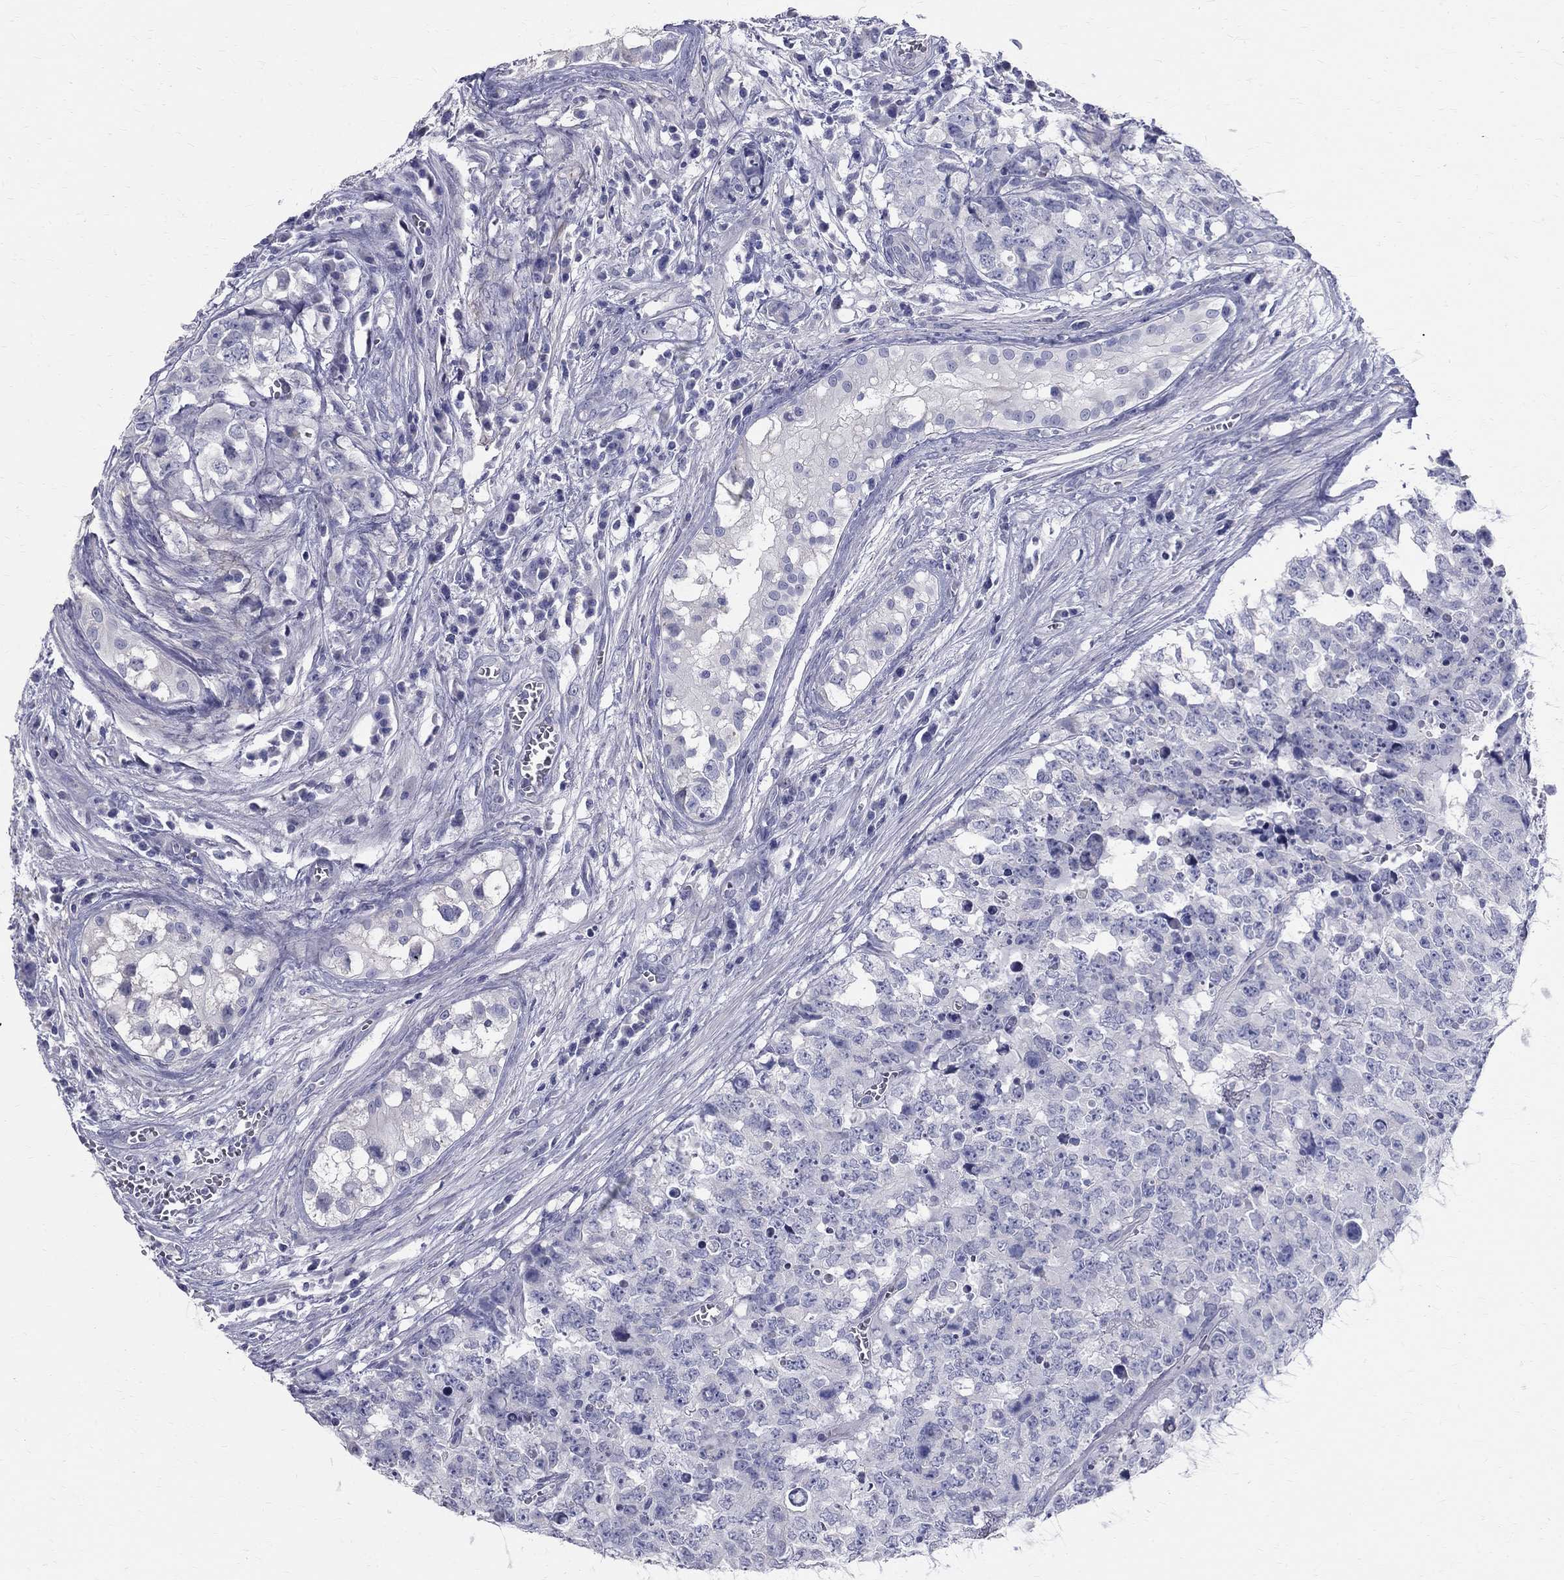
{"staining": {"intensity": "negative", "quantity": "none", "location": "none"}, "tissue": "testis cancer", "cell_type": "Tumor cells", "image_type": "cancer", "snomed": [{"axis": "morphology", "description": "Carcinoma, Embryonal, NOS"}, {"axis": "topography", "description": "Testis"}], "caption": "Tumor cells are negative for protein expression in human testis cancer.", "gene": "TGM4", "patient": {"sex": "male", "age": 23}}